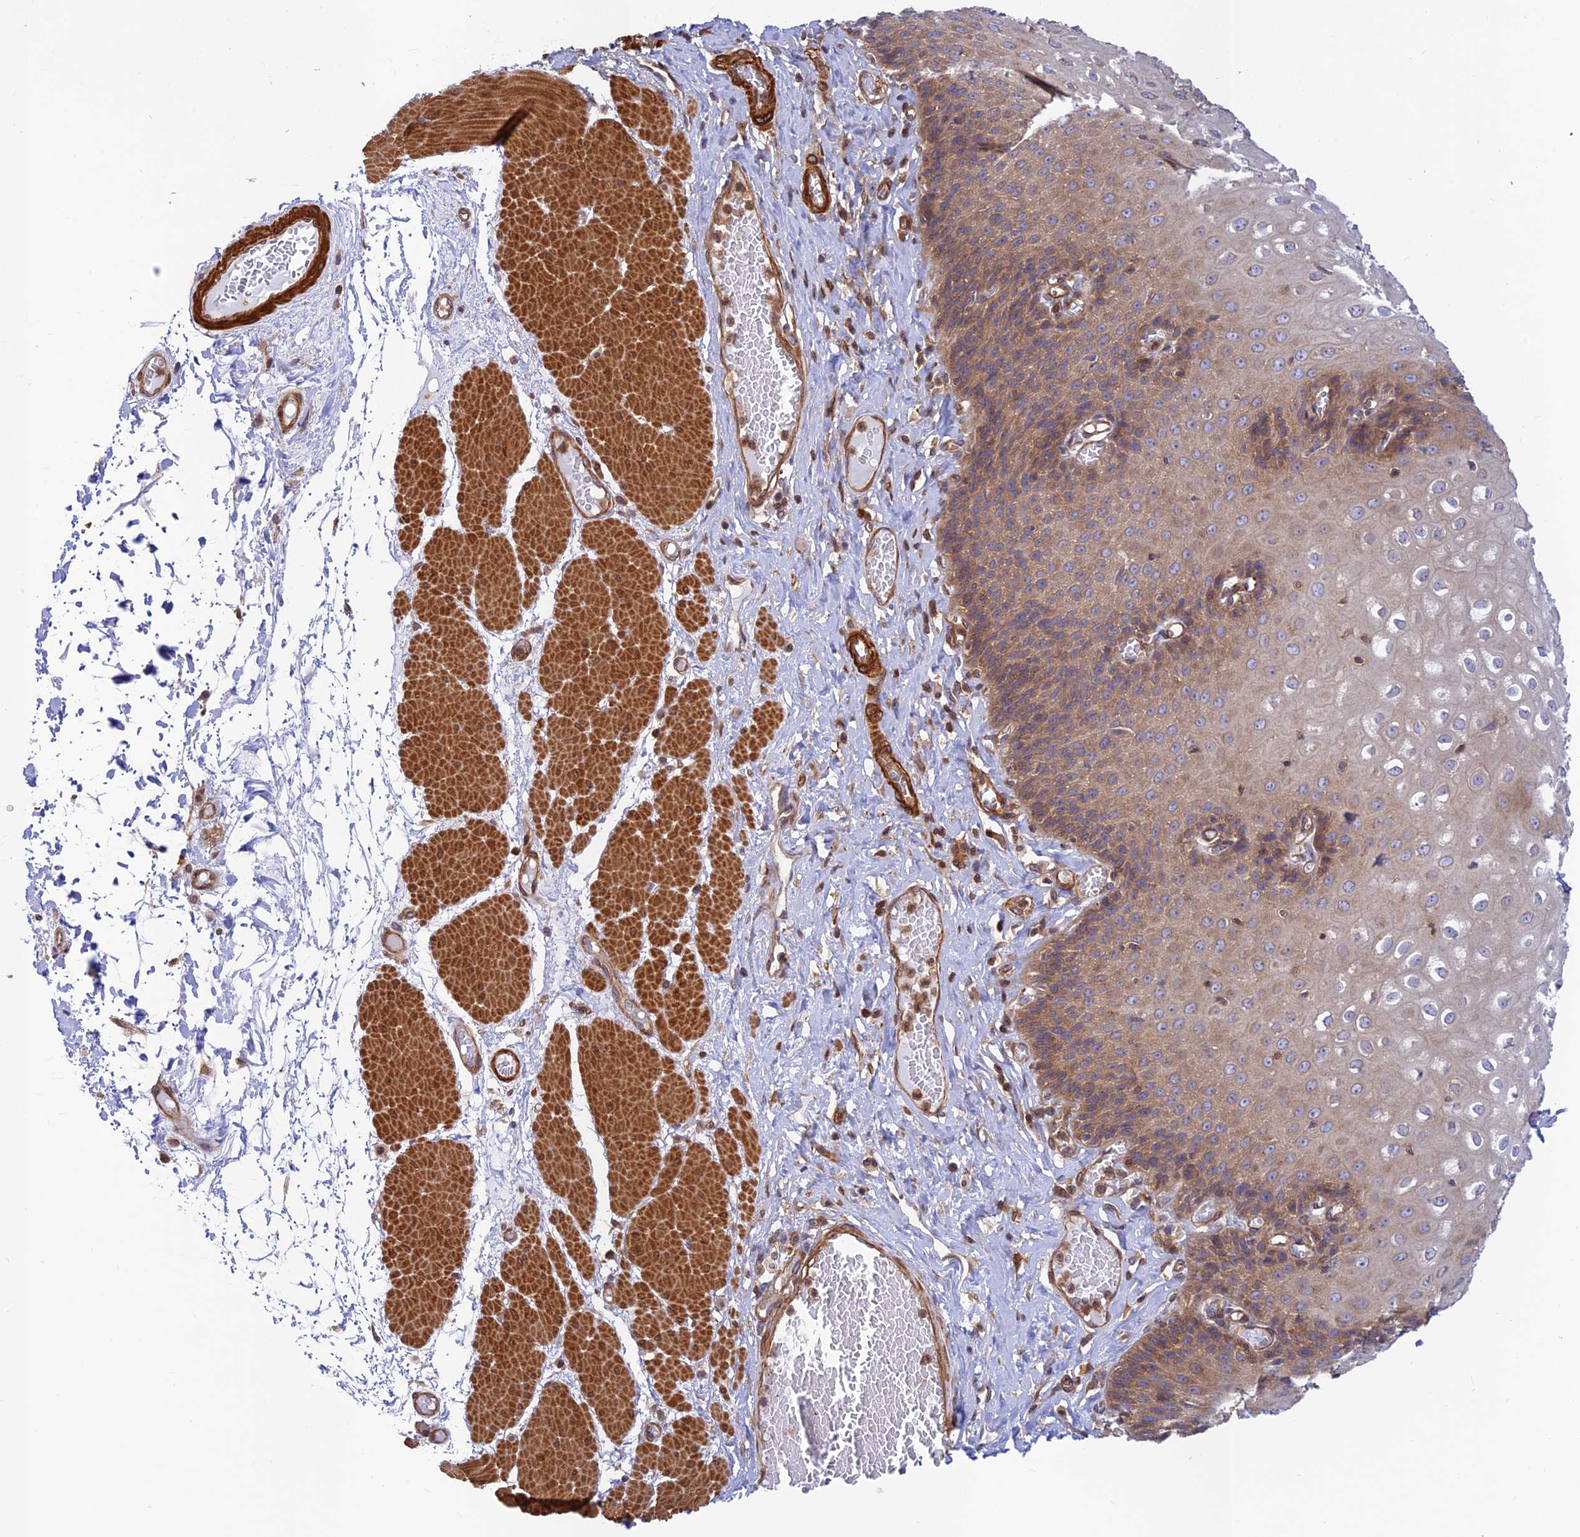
{"staining": {"intensity": "weak", "quantity": "25%-75%", "location": "cytoplasmic/membranous"}, "tissue": "esophagus", "cell_type": "Squamous epithelial cells", "image_type": "normal", "snomed": [{"axis": "morphology", "description": "Normal tissue, NOS"}, {"axis": "topography", "description": "Esophagus"}], "caption": "Immunohistochemistry image of unremarkable esophagus: esophagus stained using immunohistochemistry (IHC) exhibits low levels of weak protein expression localized specifically in the cytoplasmic/membranous of squamous epithelial cells, appearing as a cytoplasmic/membranous brown color.", "gene": "PPP1R12C", "patient": {"sex": "male", "age": 60}}